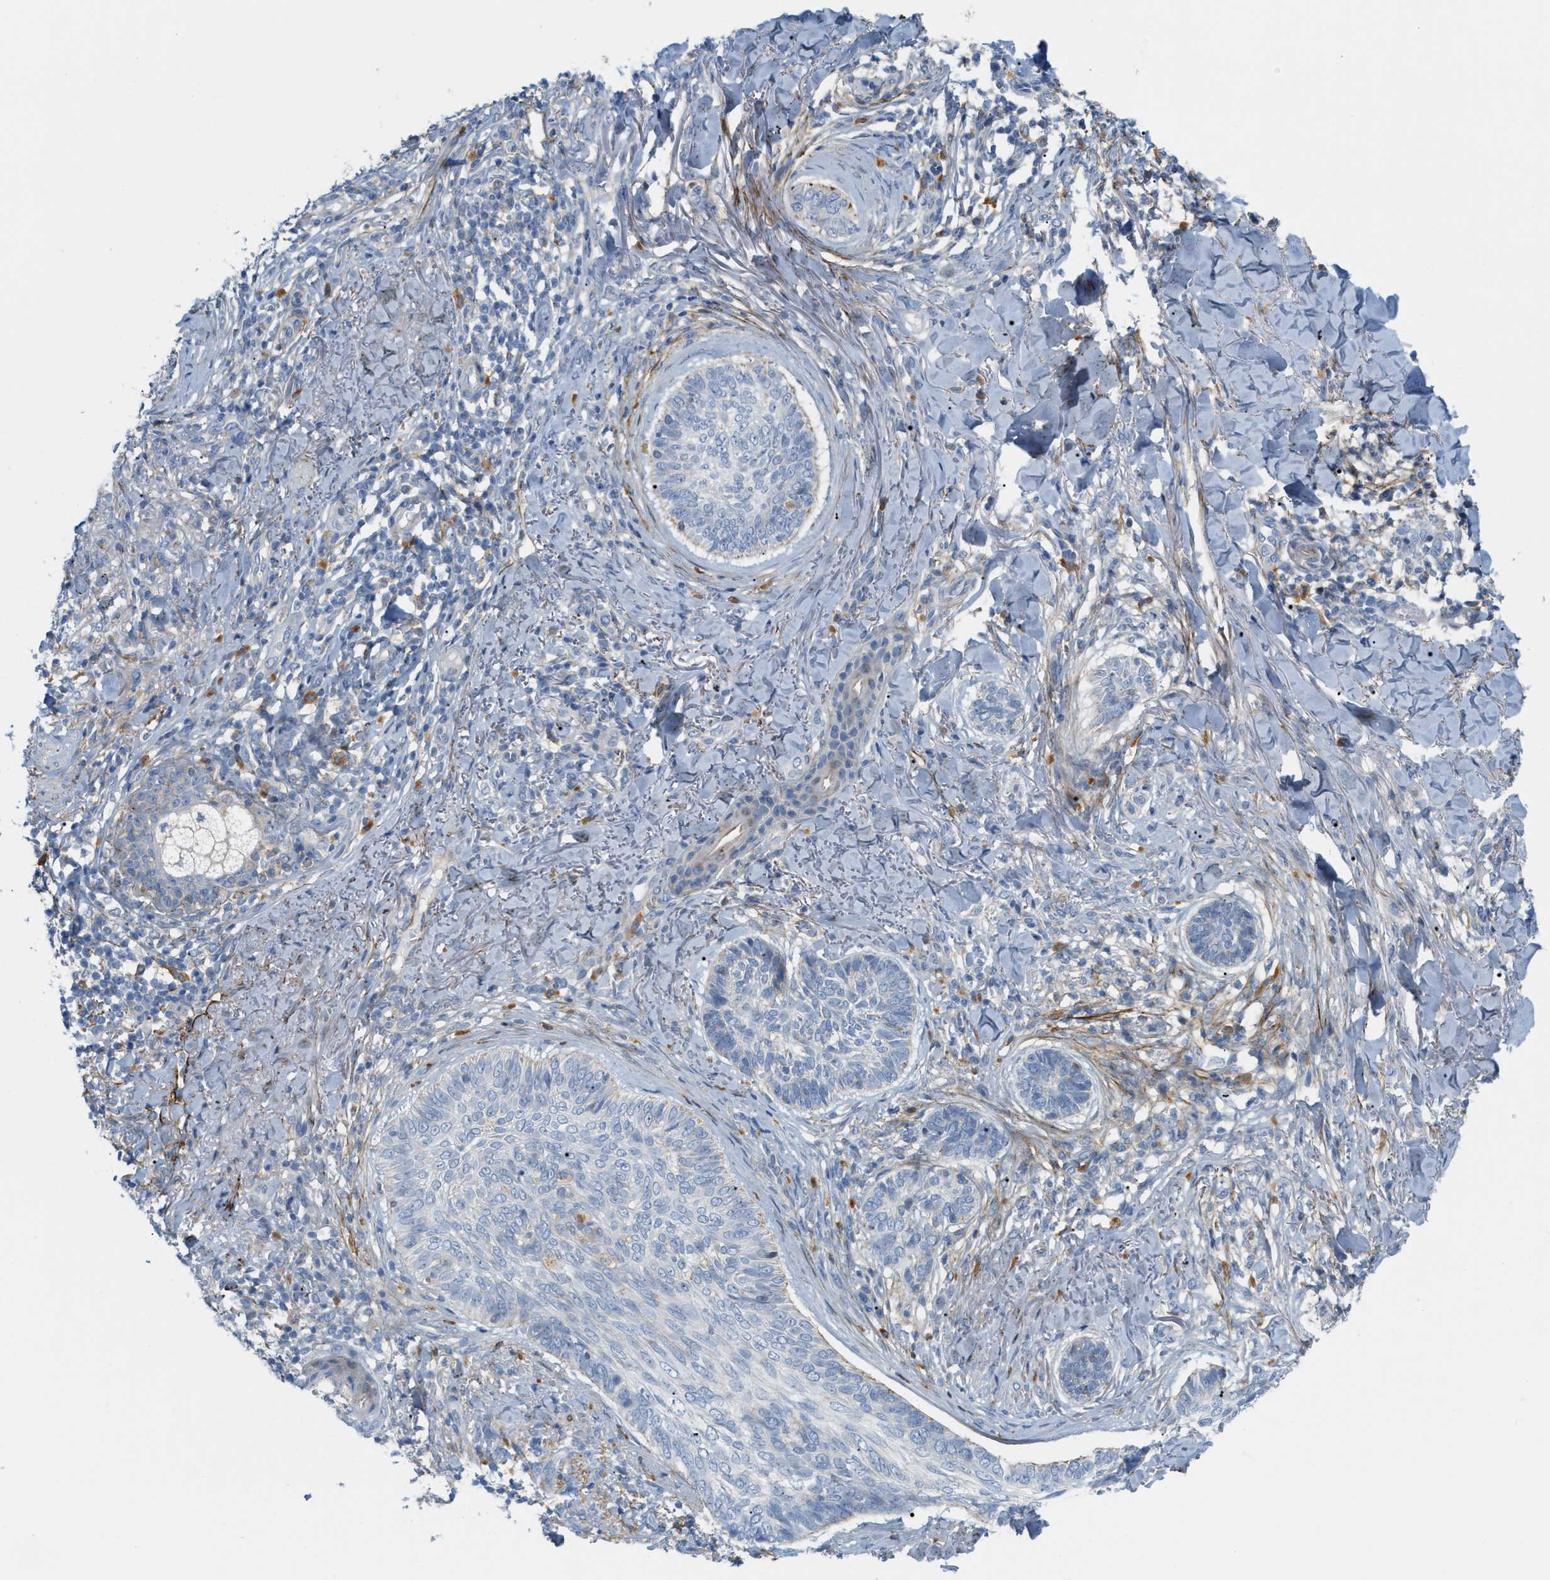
{"staining": {"intensity": "negative", "quantity": "none", "location": "none"}, "tissue": "skin cancer", "cell_type": "Tumor cells", "image_type": "cancer", "snomed": [{"axis": "morphology", "description": "Basal cell carcinoma"}, {"axis": "topography", "description": "Skin"}], "caption": "Immunohistochemistry photomicrograph of human skin cancer stained for a protein (brown), which shows no positivity in tumor cells. (DAB (3,3'-diaminobenzidine) immunohistochemistry with hematoxylin counter stain).", "gene": "LMBRD1", "patient": {"sex": "male", "age": 43}}